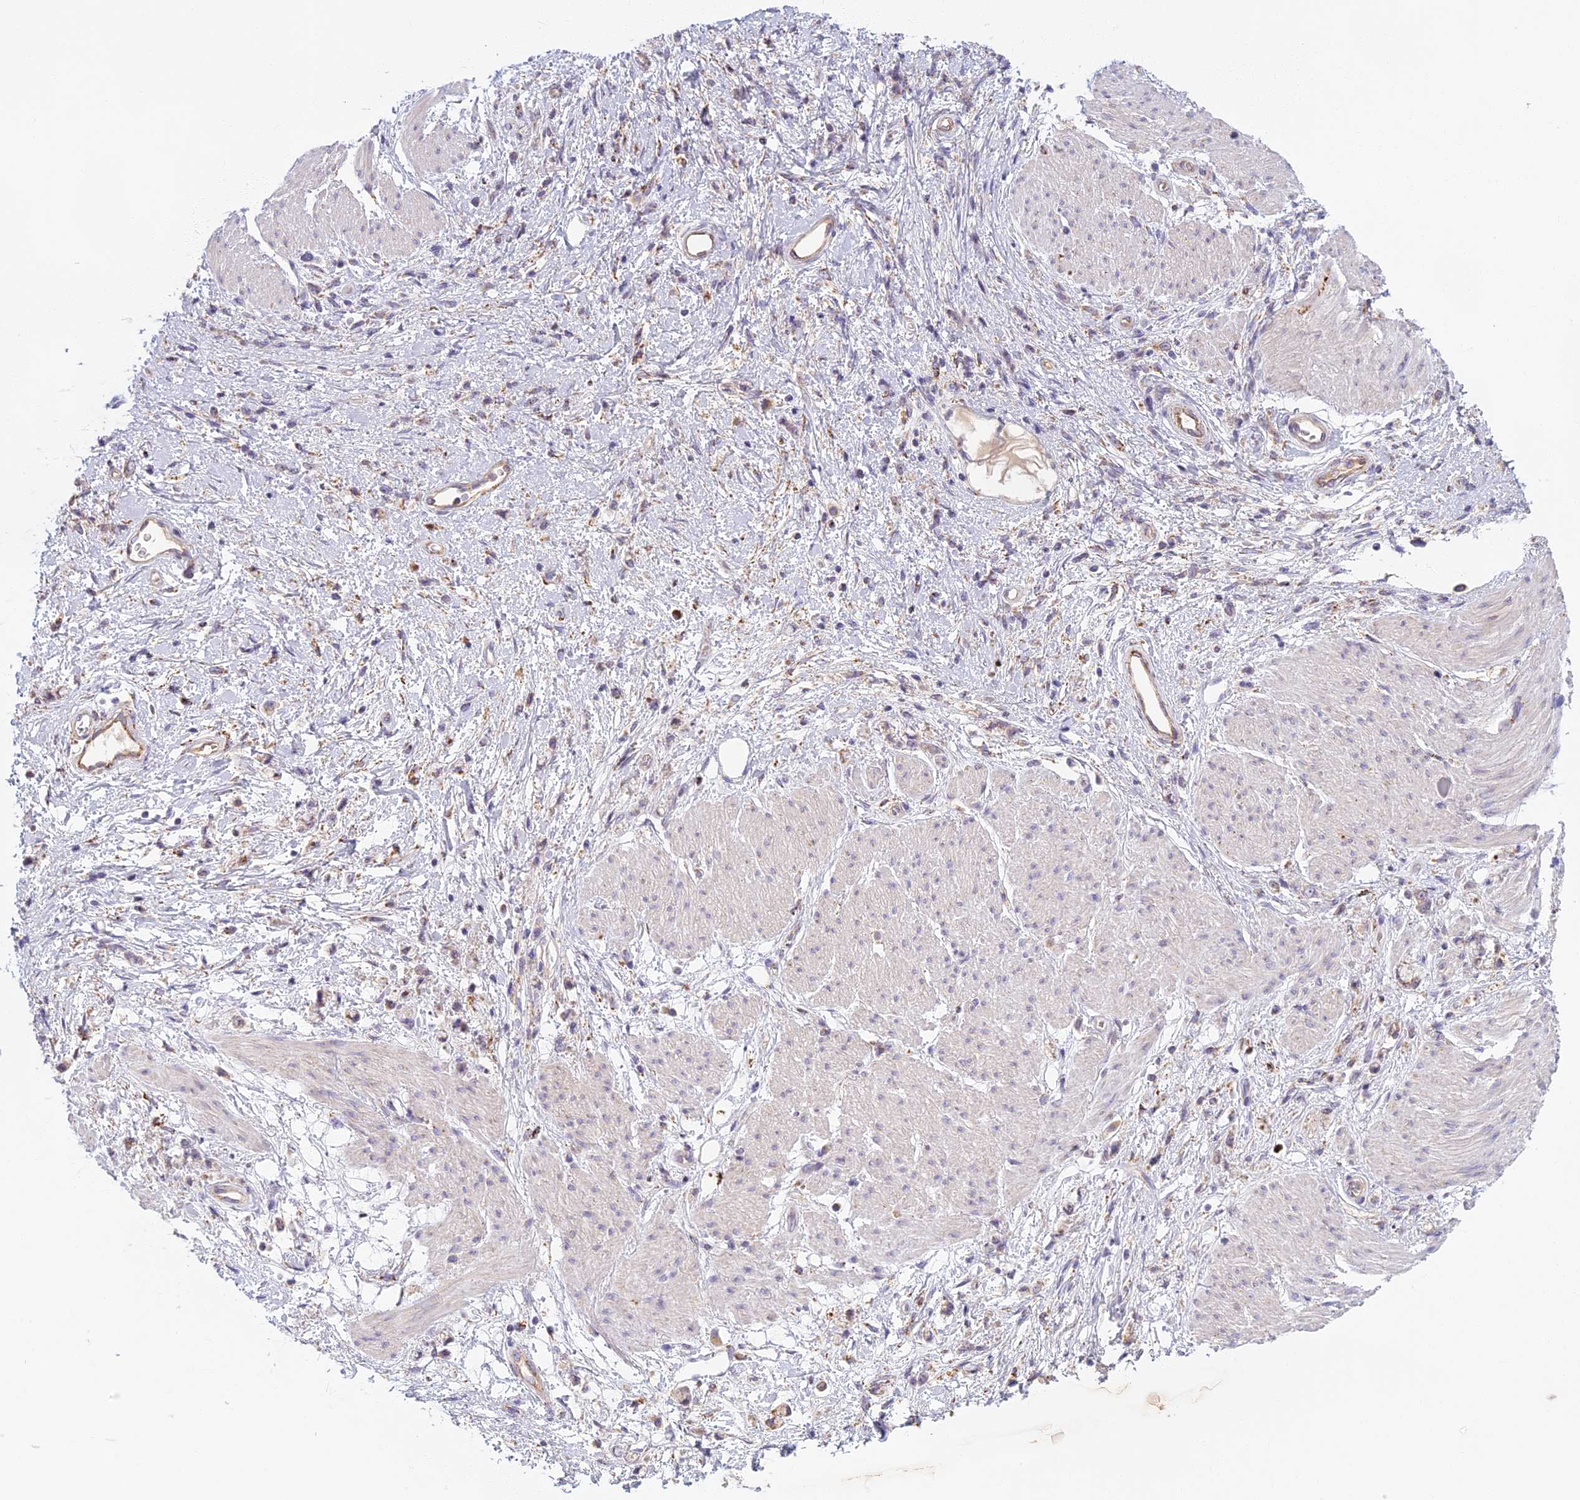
{"staining": {"intensity": "moderate", "quantity": ">75%", "location": "cytoplasmic/membranous"}, "tissue": "stomach cancer", "cell_type": "Tumor cells", "image_type": "cancer", "snomed": [{"axis": "morphology", "description": "Adenocarcinoma, NOS"}, {"axis": "topography", "description": "Stomach"}], "caption": "High-power microscopy captured an immunohistochemistry (IHC) micrograph of adenocarcinoma (stomach), revealing moderate cytoplasmic/membranous staining in approximately >75% of tumor cells. (IHC, brightfield microscopy, high magnification).", "gene": "SEMA7A", "patient": {"sex": "female", "age": 60}}